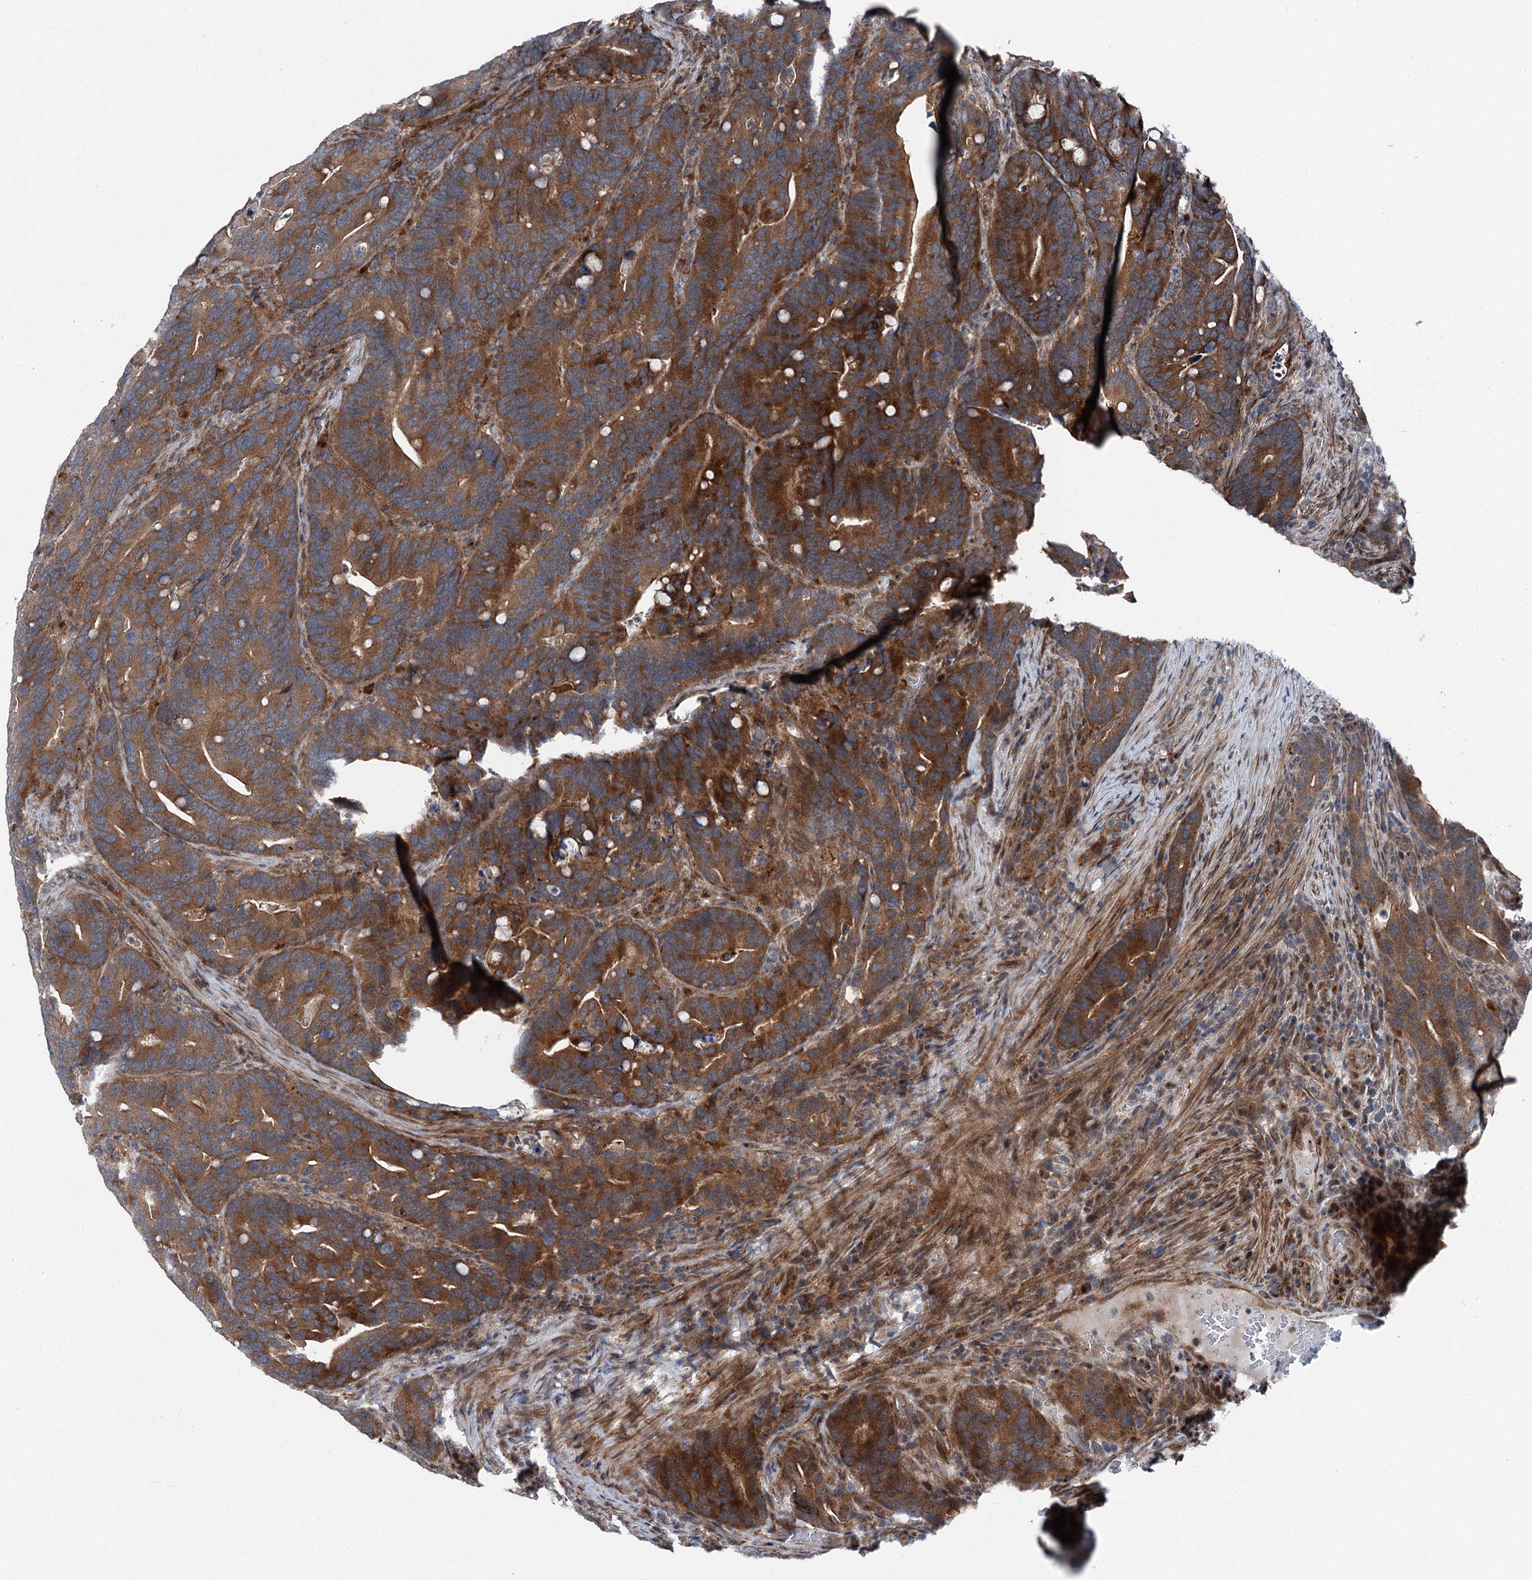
{"staining": {"intensity": "strong", "quantity": ">75%", "location": "cytoplasmic/membranous"}, "tissue": "colorectal cancer", "cell_type": "Tumor cells", "image_type": "cancer", "snomed": [{"axis": "morphology", "description": "Adenocarcinoma, NOS"}, {"axis": "topography", "description": "Colon"}], "caption": "Protein expression by immunohistochemistry shows strong cytoplasmic/membranous staining in approximately >75% of tumor cells in colorectal adenocarcinoma. (Brightfield microscopy of DAB IHC at high magnification).", "gene": "POLR1D", "patient": {"sex": "female", "age": 66}}